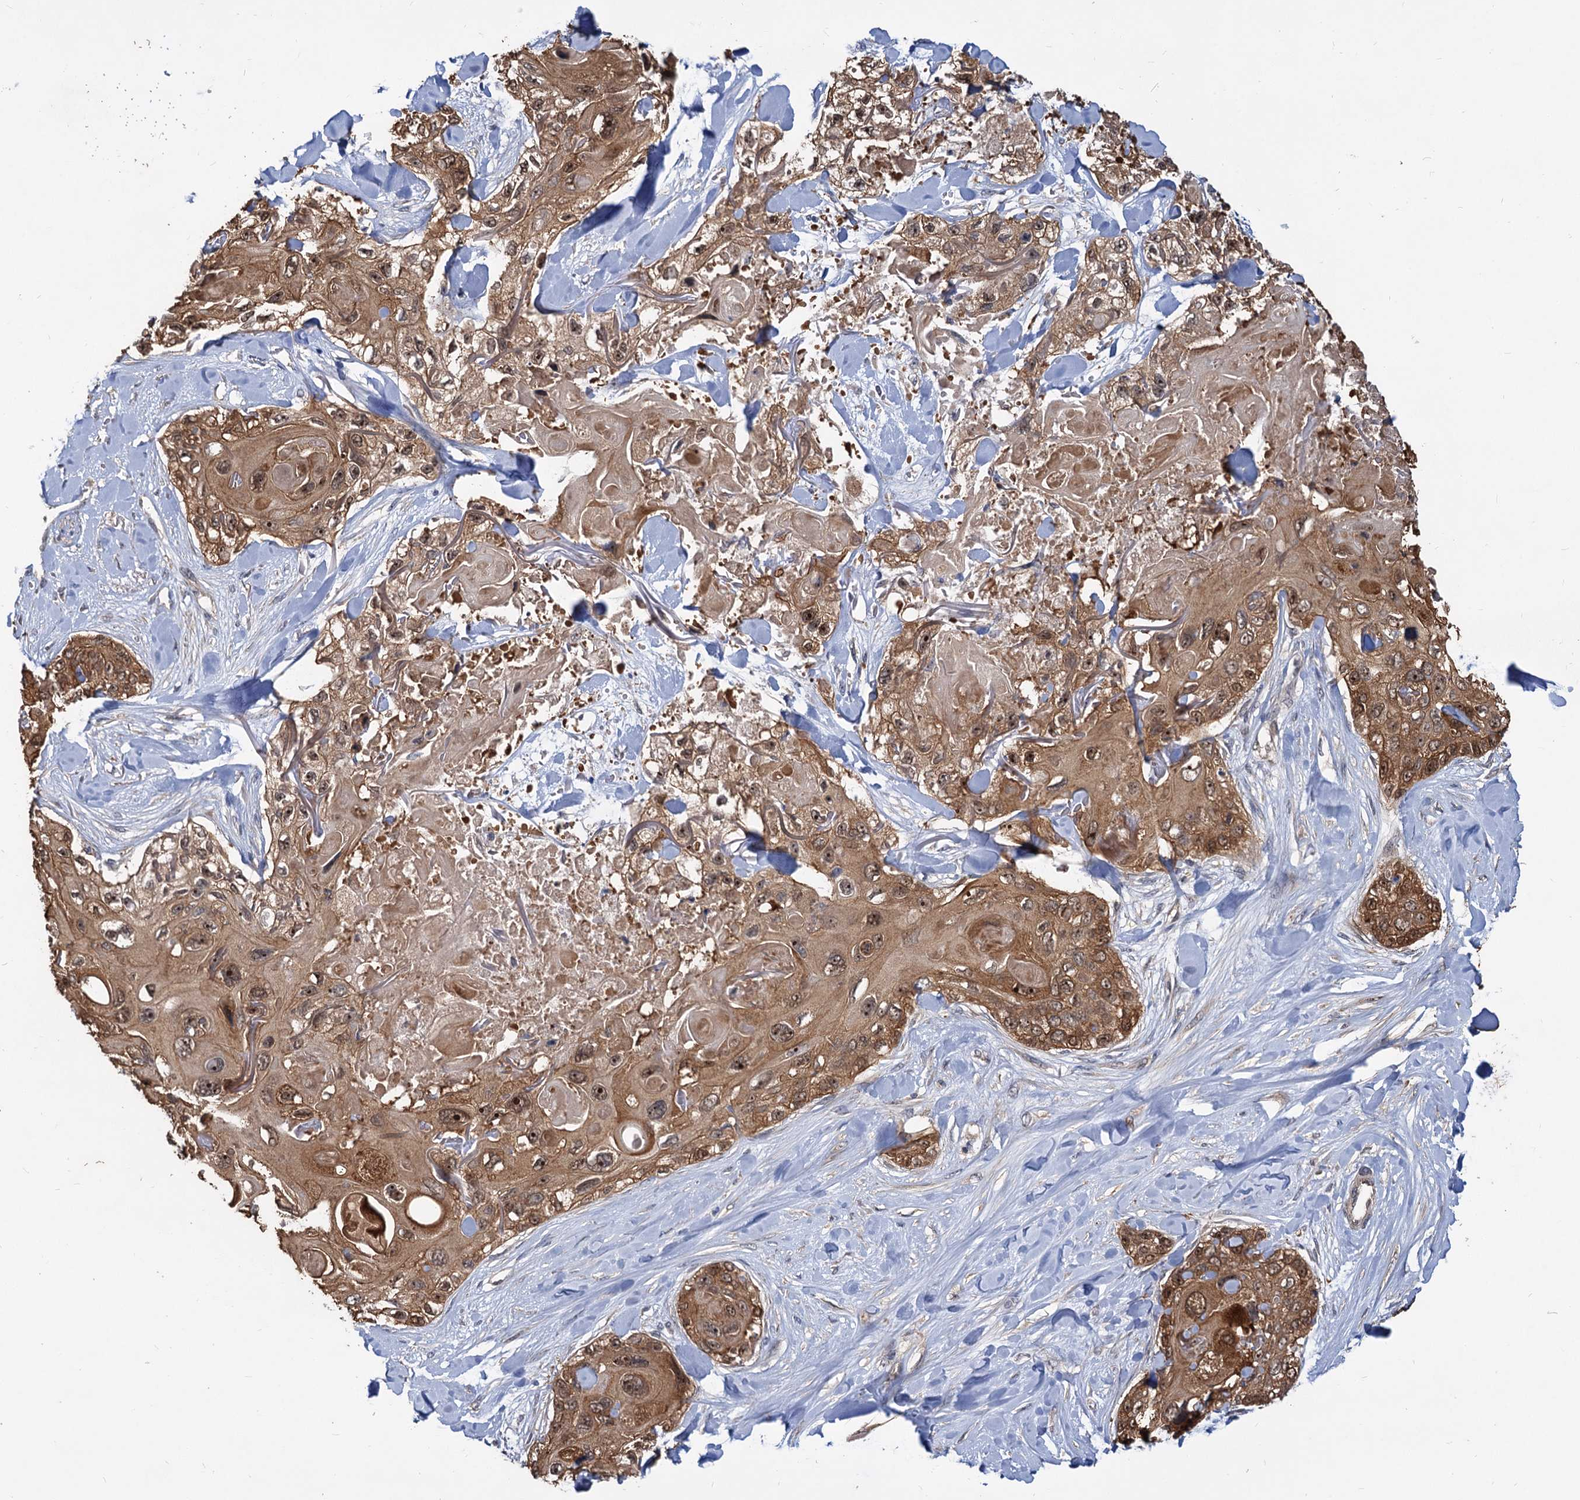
{"staining": {"intensity": "moderate", "quantity": ">75%", "location": "cytoplasmic/membranous,nuclear"}, "tissue": "skin cancer", "cell_type": "Tumor cells", "image_type": "cancer", "snomed": [{"axis": "morphology", "description": "Normal tissue, NOS"}, {"axis": "morphology", "description": "Squamous cell carcinoma, NOS"}, {"axis": "topography", "description": "Skin"}], "caption": "Protein expression analysis of skin cancer (squamous cell carcinoma) displays moderate cytoplasmic/membranous and nuclear expression in about >75% of tumor cells. The staining was performed using DAB to visualize the protein expression in brown, while the nuclei were stained in blue with hematoxylin (Magnification: 20x).", "gene": "SNX15", "patient": {"sex": "male", "age": 72}}